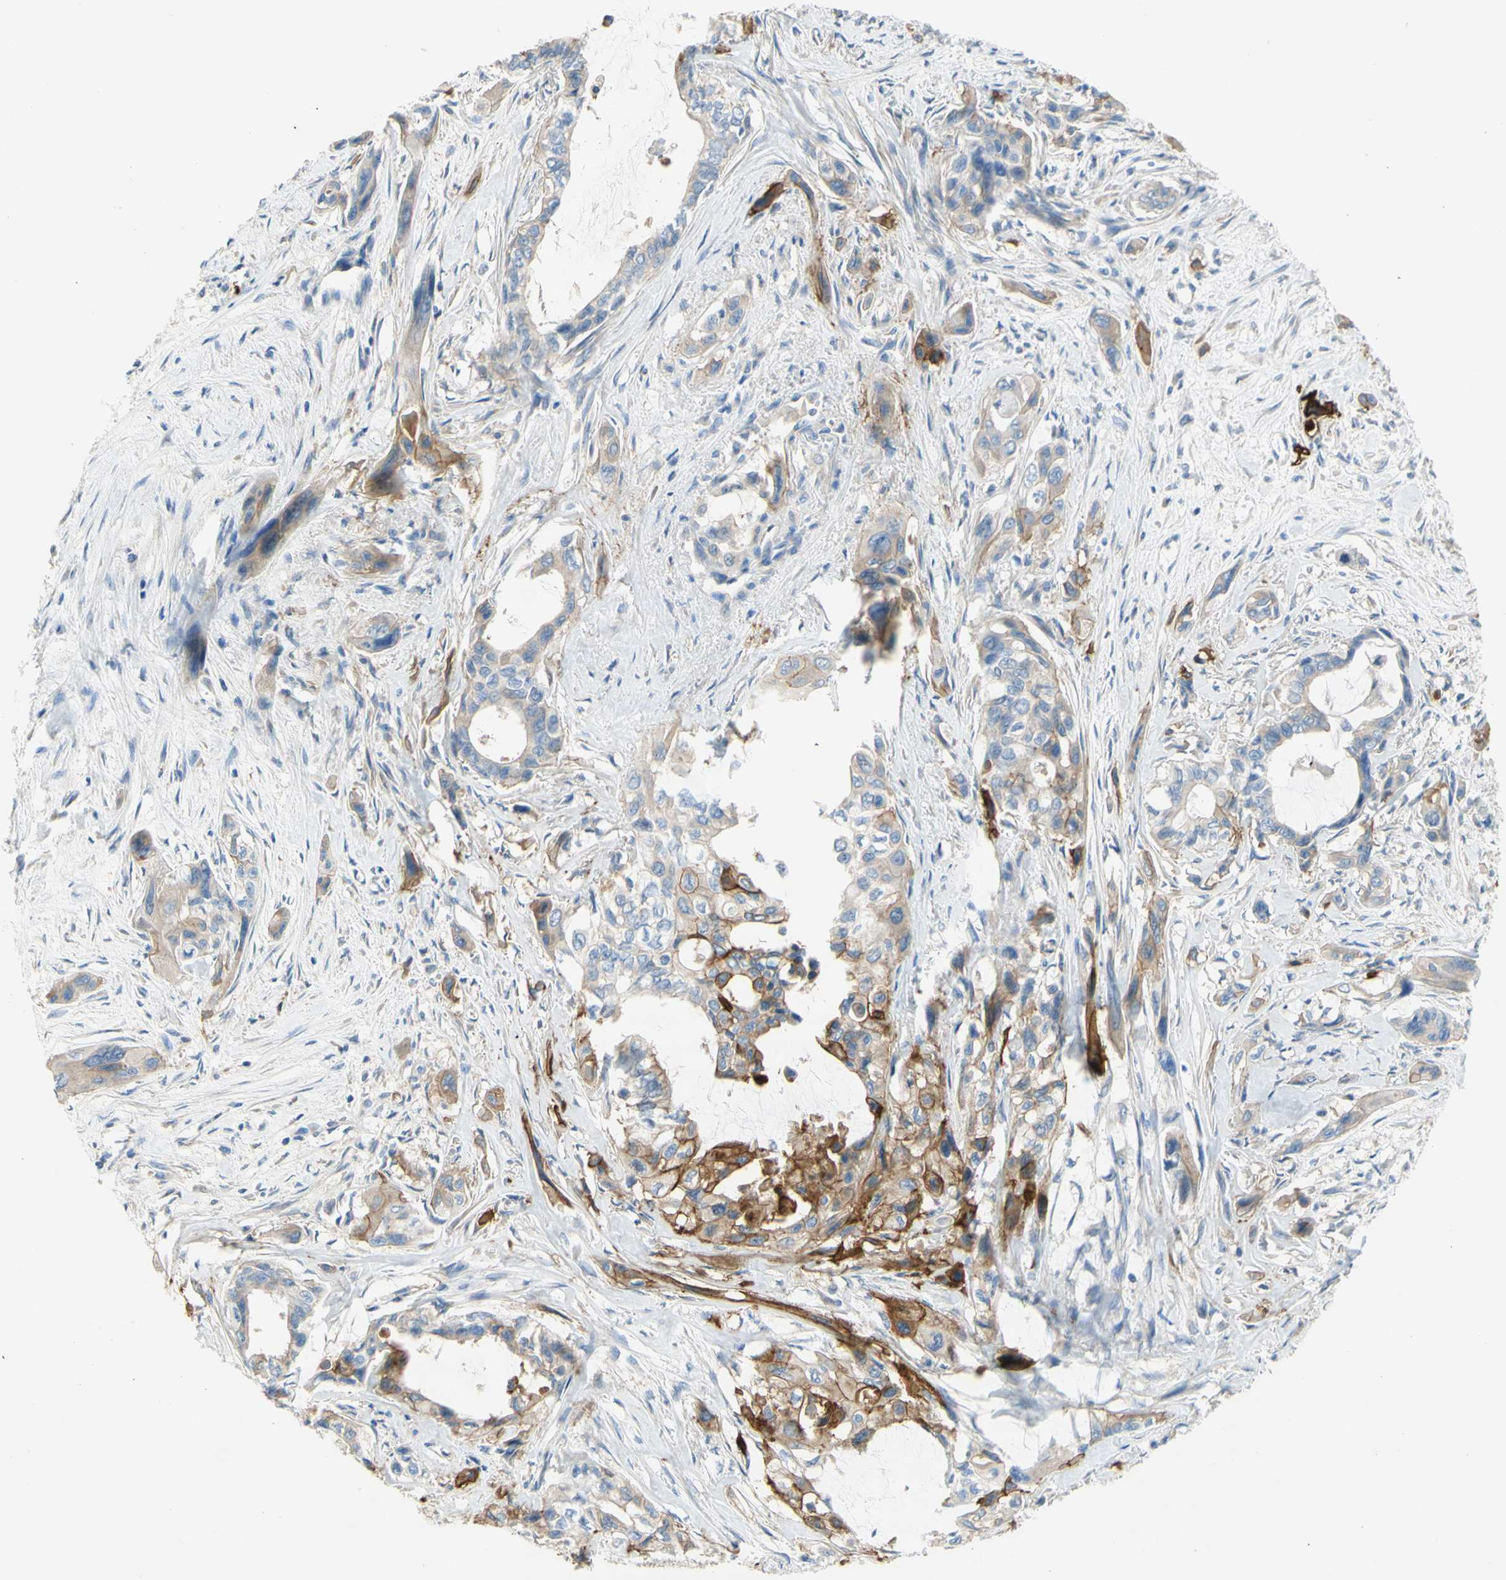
{"staining": {"intensity": "strong", "quantity": "25%-75%", "location": "cytoplasmic/membranous"}, "tissue": "pancreatic cancer", "cell_type": "Tumor cells", "image_type": "cancer", "snomed": [{"axis": "morphology", "description": "Adenocarcinoma, NOS"}, {"axis": "topography", "description": "Pancreas"}], "caption": "Human pancreatic adenocarcinoma stained with a brown dye shows strong cytoplasmic/membranous positive expression in approximately 25%-75% of tumor cells.", "gene": "F3", "patient": {"sex": "male", "age": 73}}